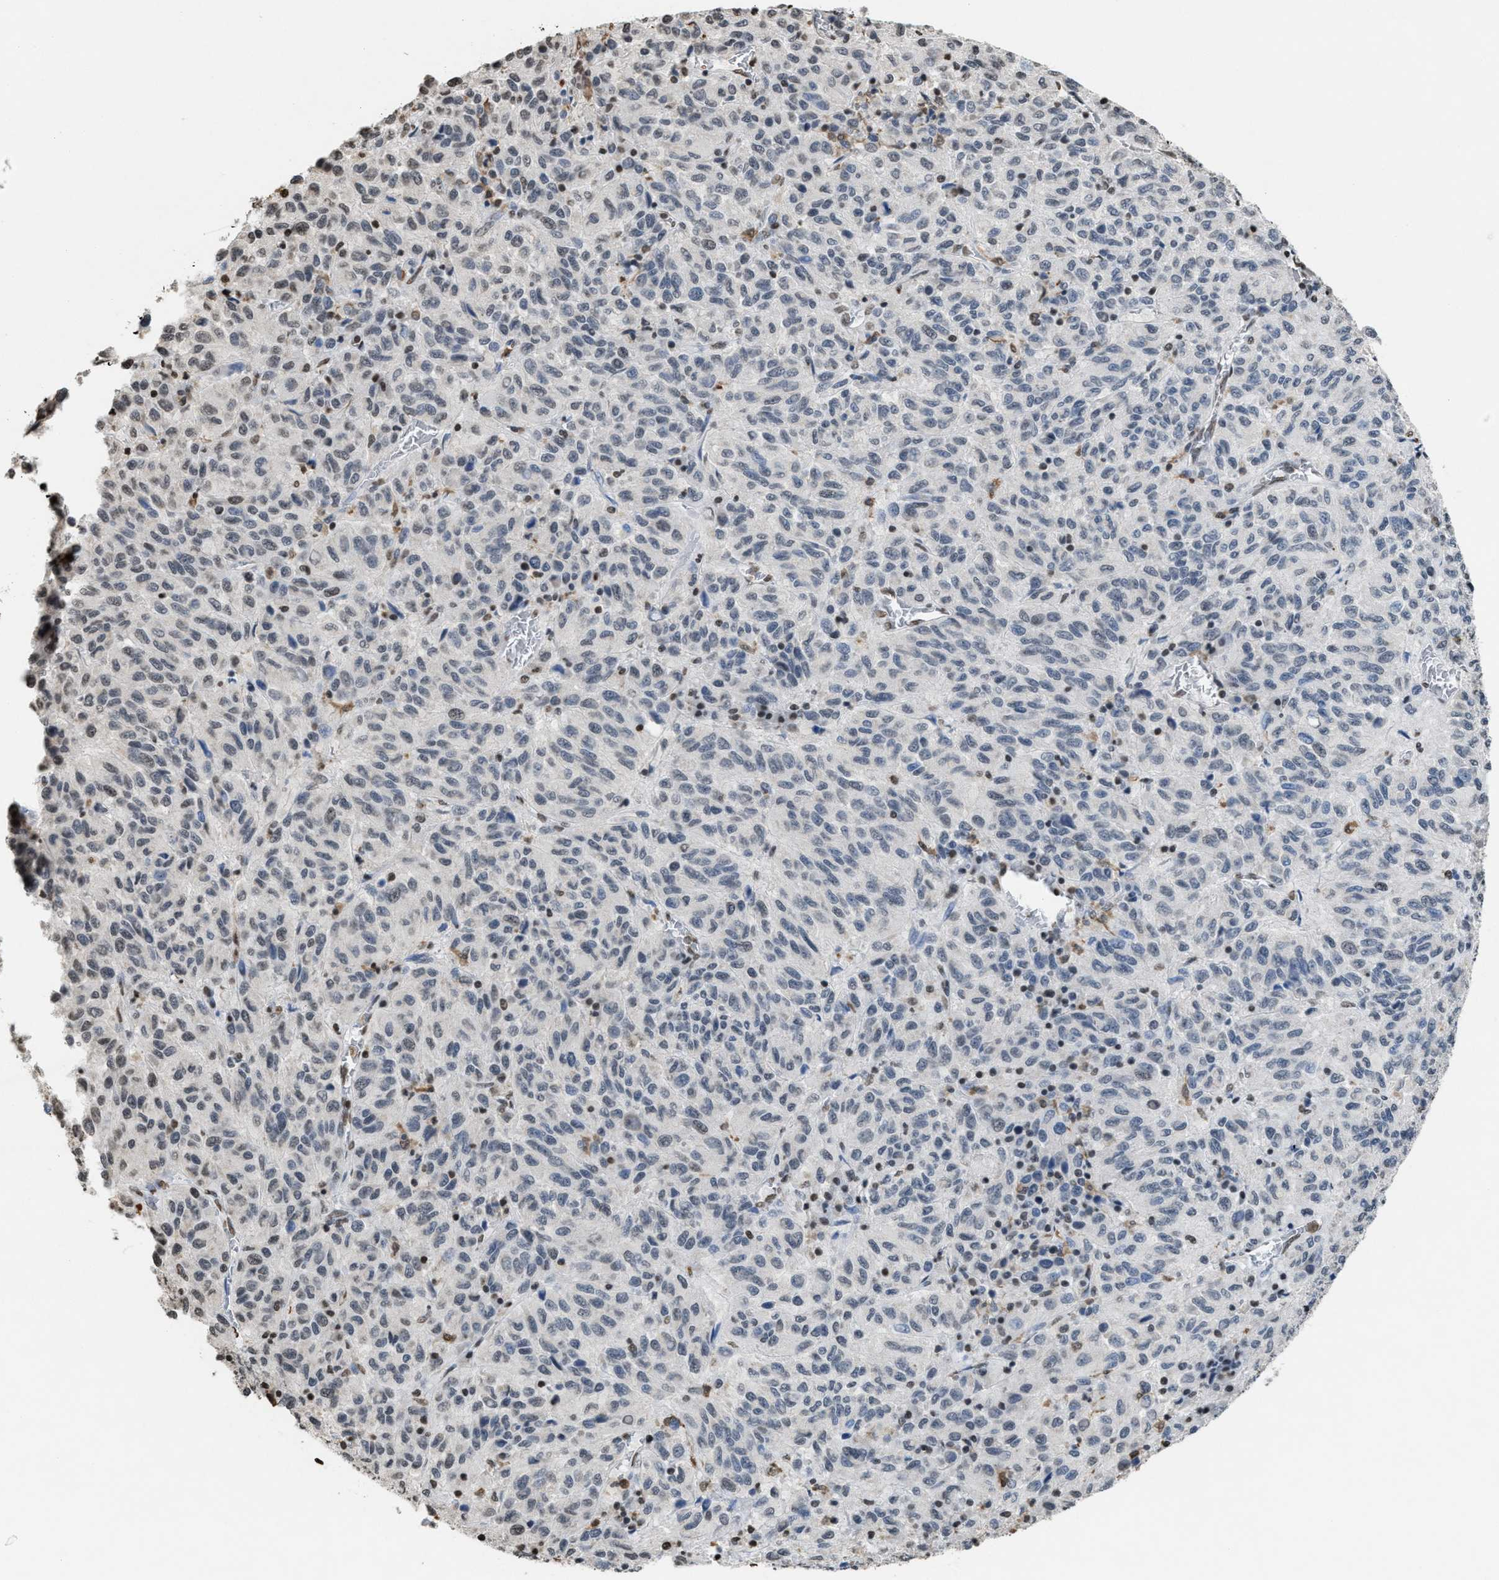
{"staining": {"intensity": "negative", "quantity": "none", "location": "none"}, "tissue": "melanoma", "cell_type": "Tumor cells", "image_type": "cancer", "snomed": [{"axis": "morphology", "description": "Malignant melanoma, Metastatic site"}, {"axis": "topography", "description": "Lung"}], "caption": "This photomicrograph is of malignant melanoma (metastatic site) stained with immunohistochemistry to label a protein in brown with the nuclei are counter-stained blue. There is no expression in tumor cells.", "gene": "NUP88", "patient": {"sex": "male", "age": 64}}